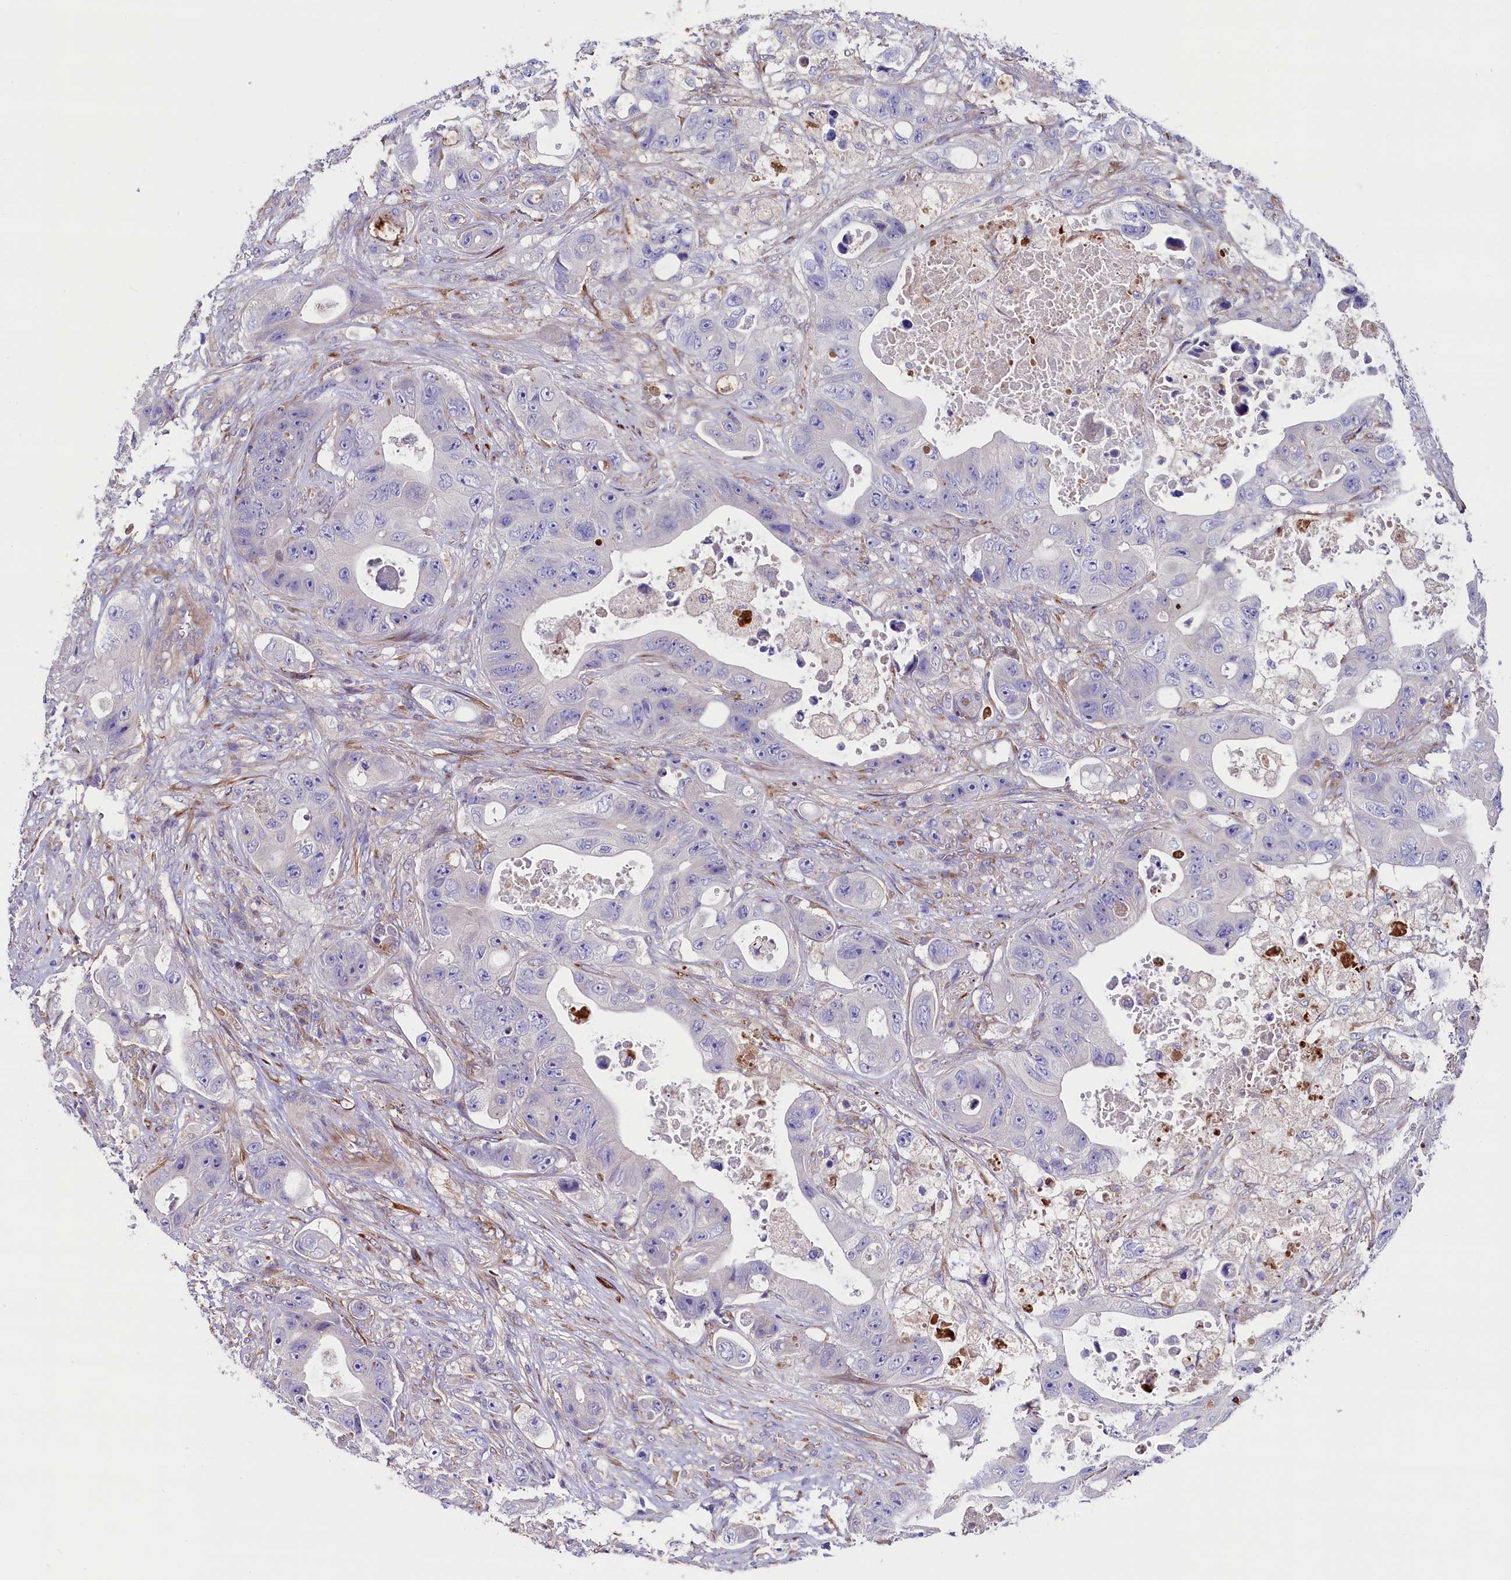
{"staining": {"intensity": "negative", "quantity": "none", "location": "none"}, "tissue": "colorectal cancer", "cell_type": "Tumor cells", "image_type": "cancer", "snomed": [{"axis": "morphology", "description": "Adenocarcinoma, NOS"}, {"axis": "topography", "description": "Colon"}], "caption": "DAB immunohistochemical staining of human colorectal adenocarcinoma shows no significant expression in tumor cells.", "gene": "GPR108", "patient": {"sex": "female", "age": 46}}